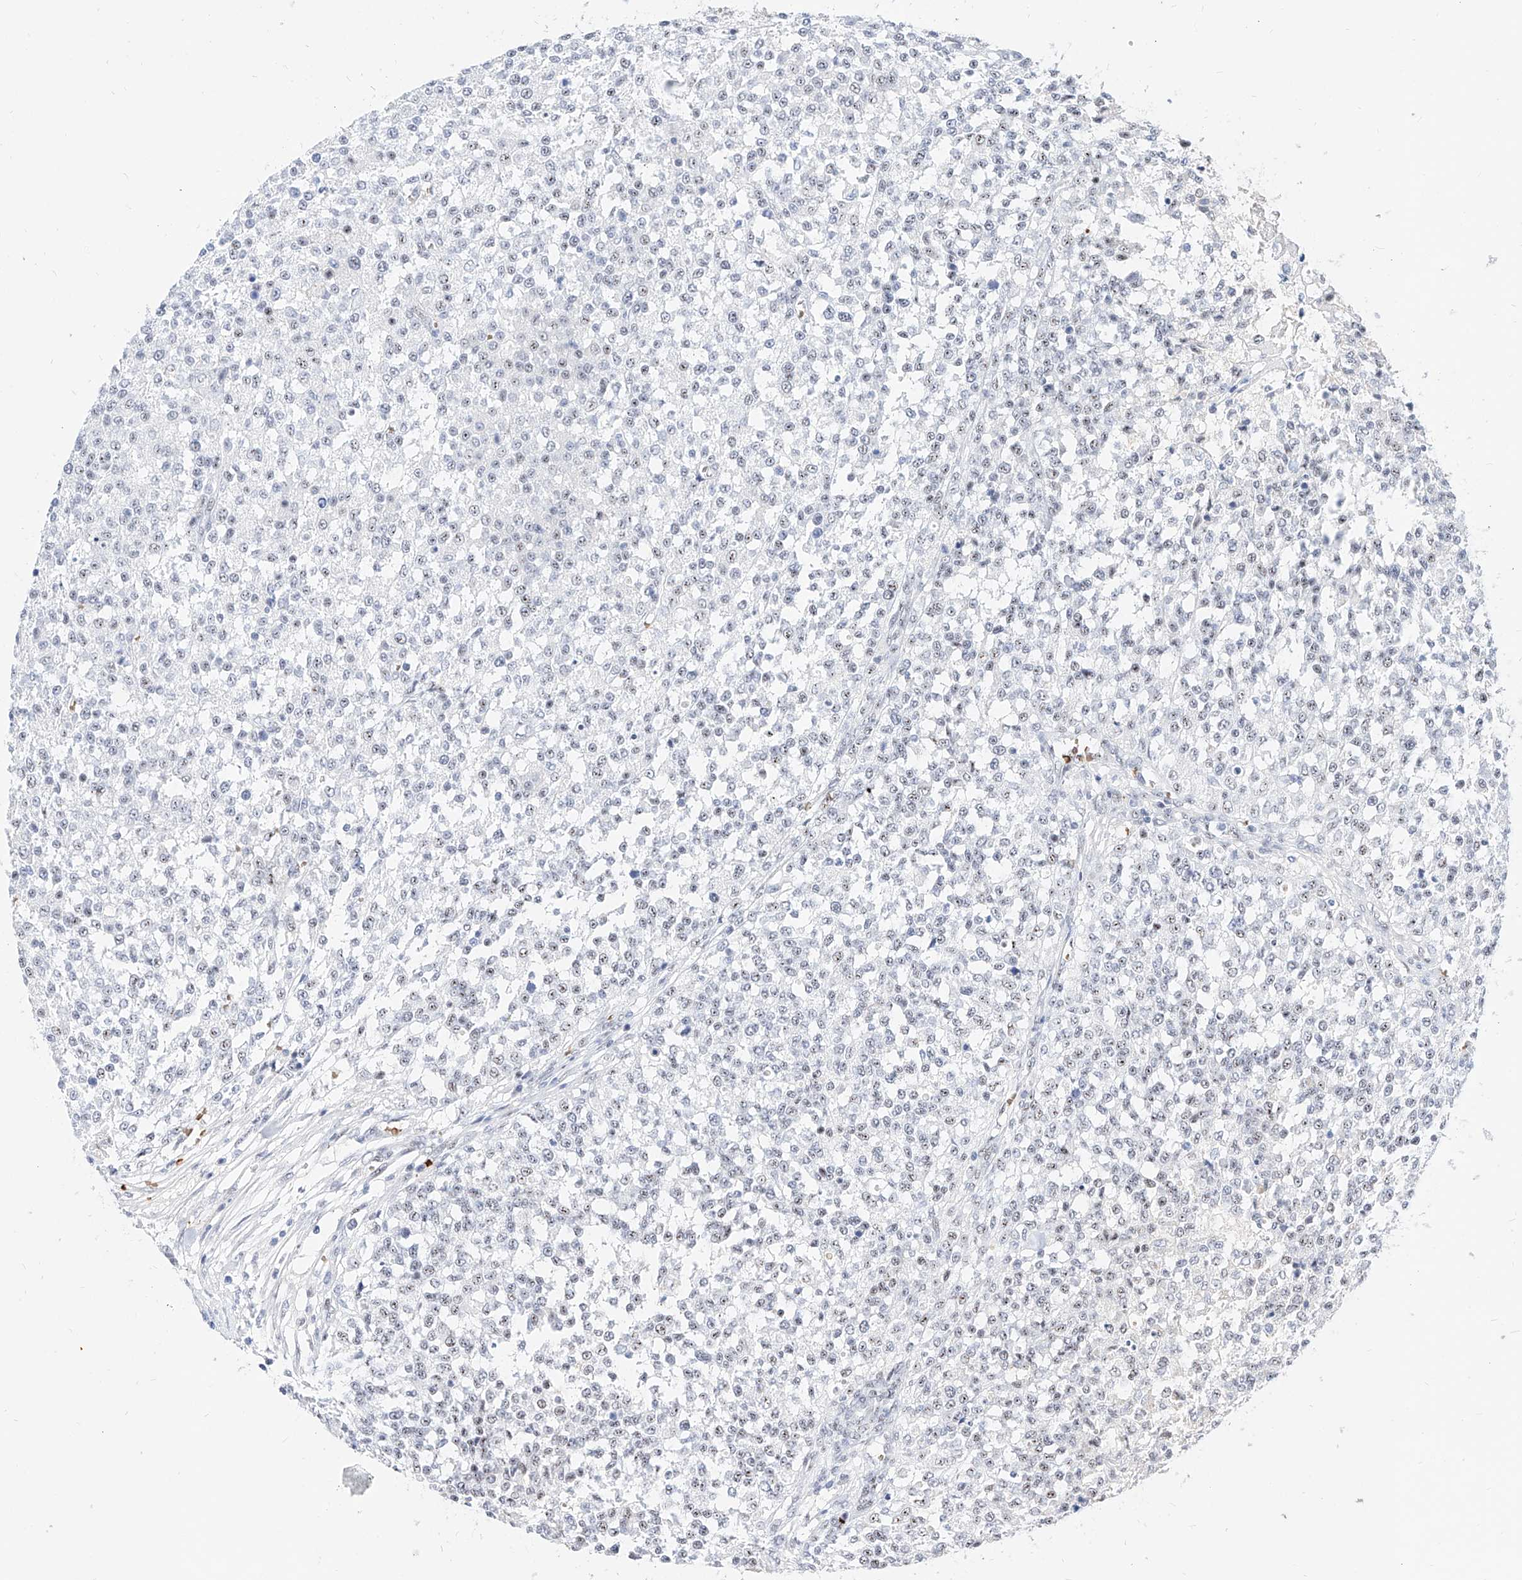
{"staining": {"intensity": "weak", "quantity": "25%-75%", "location": "nuclear"}, "tissue": "testis cancer", "cell_type": "Tumor cells", "image_type": "cancer", "snomed": [{"axis": "morphology", "description": "Seminoma, NOS"}, {"axis": "topography", "description": "Testis"}], "caption": "The histopathology image displays staining of testis seminoma, revealing weak nuclear protein expression (brown color) within tumor cells.", "gene": "ZFP42", "patient": {"sex": "male", "age": 59}}